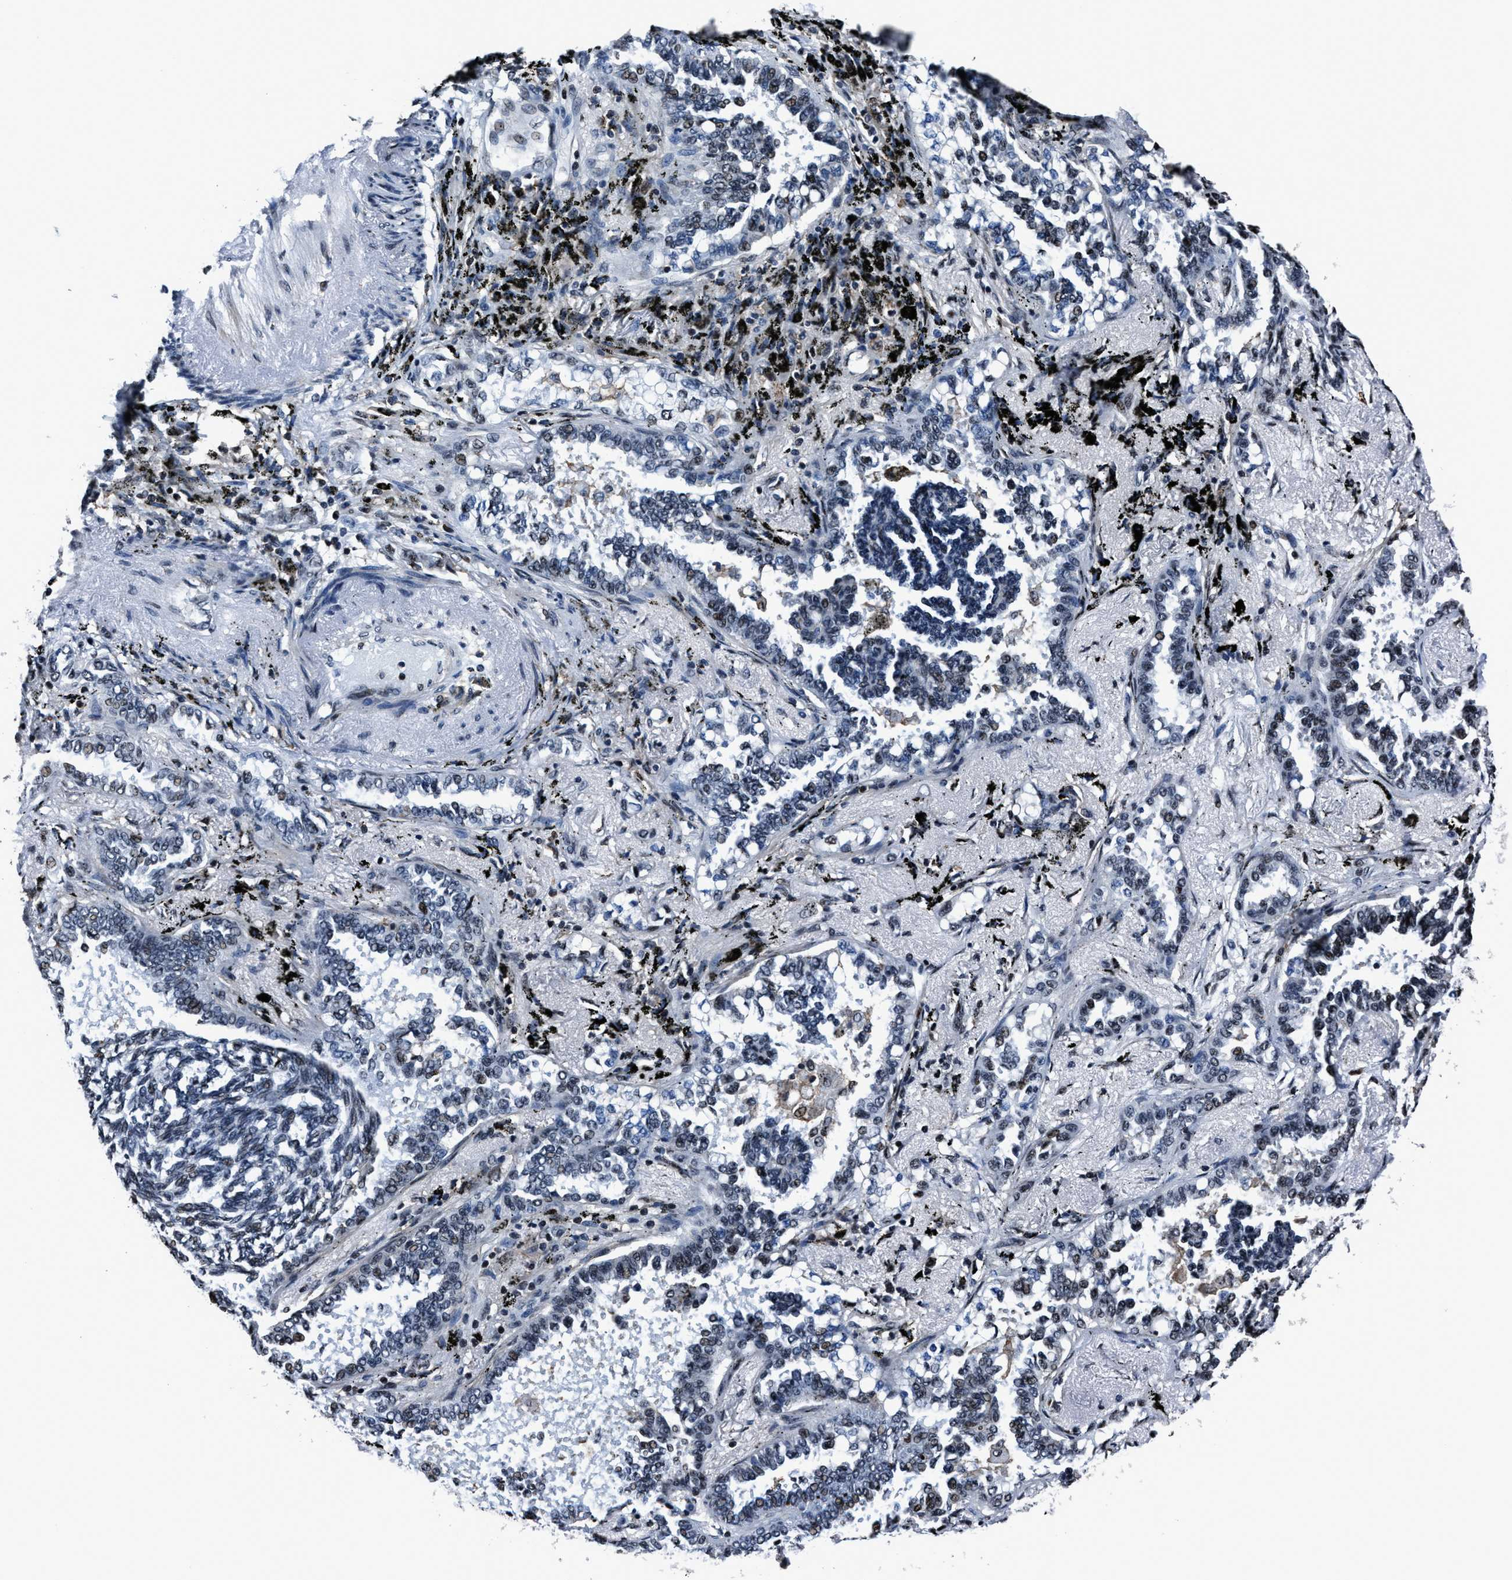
{"staining": {"intensity": "negative", "quantity": "none", "location": "none"}, "tissue": "lung cancer", "cell_type": "Tumor cells", "image_type": "cancer", "snomed": [{"axis": "morphology", "description": "Adenocarcinoma, NOS"}, {"axis": "topography", "description": "Lung"}], "caption": "This is an immunohistochemistry micrograph of lung cancer (adenocarcinoma). There is no staining in tumor cells.", "gene": "PPIE", "patient": {"sex": "male", "age": 59}}